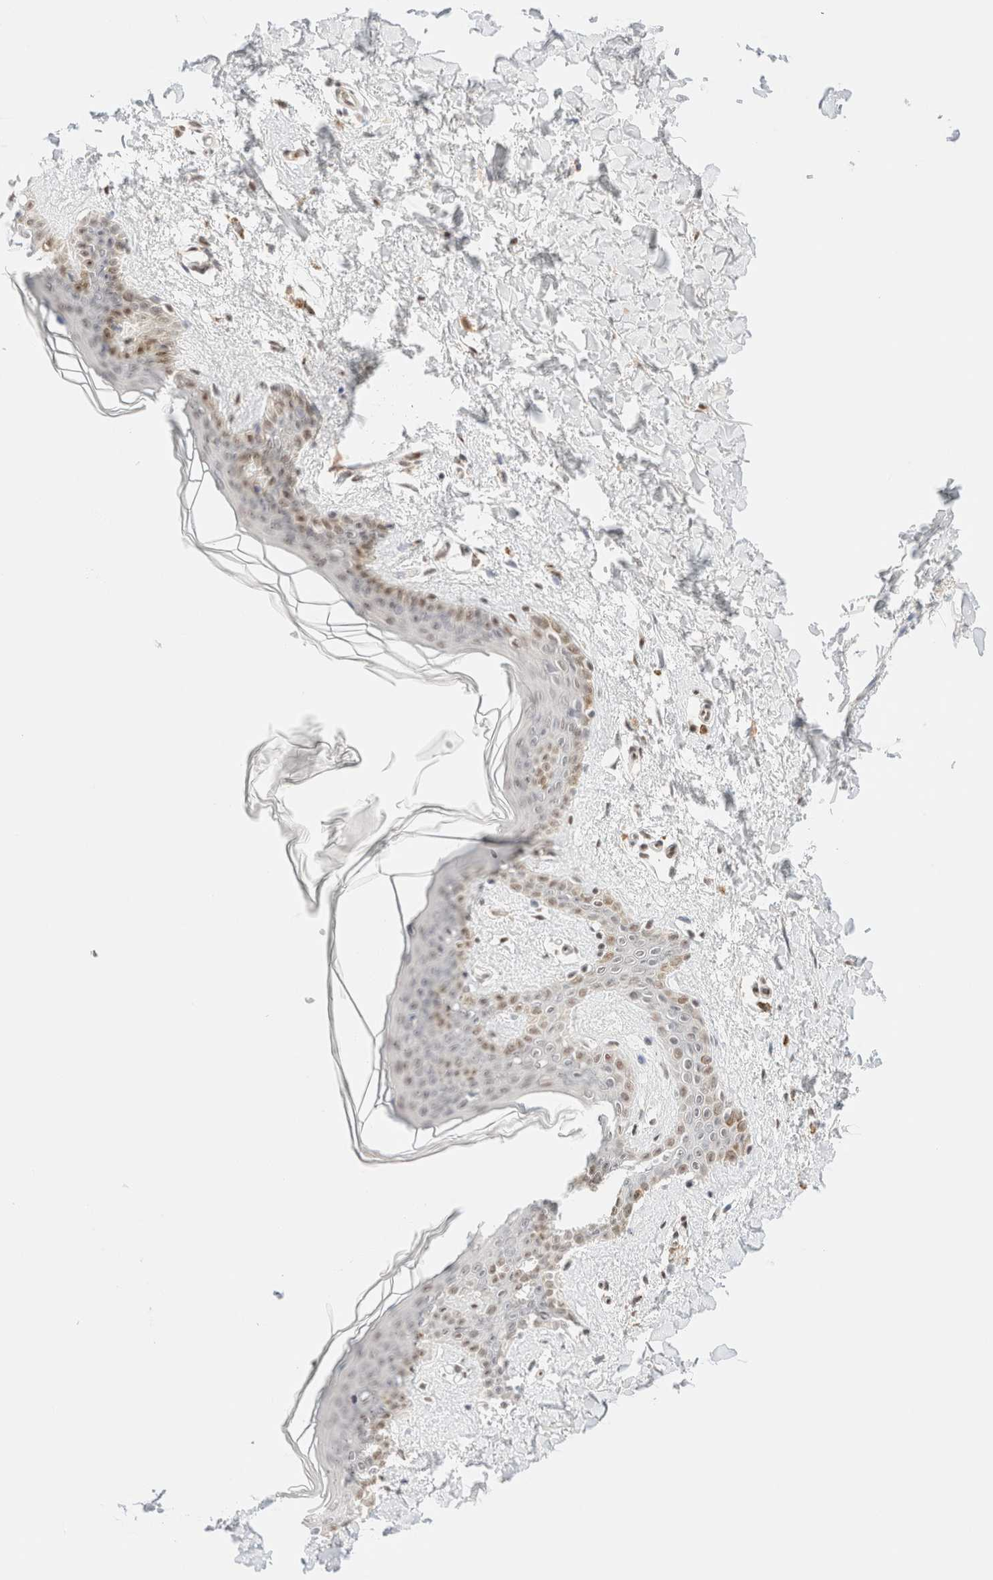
{"staining": {"intensity": "moderate", "quantity": ">75%", "location": "nuclear"}, "tissue": "skin", "cell_type": "Fibroblasts", "image_type": "normal", "snomed": [{"axis": "morphology", "description": "Normal tissue, NOS"}, {"axis": "topography", "description": "Skin"}], "caption": "DAB (3,3'-diaminobenzidine) immunohistochemical staining of benign human skin exhibits moderate nuclear protein expression in approximately >75% of fibroblasts. The protein is shown in brown color, while the nuclei are stained blue.", "gene": "CIC", "patient": {"sex": "female", "age": 46}}